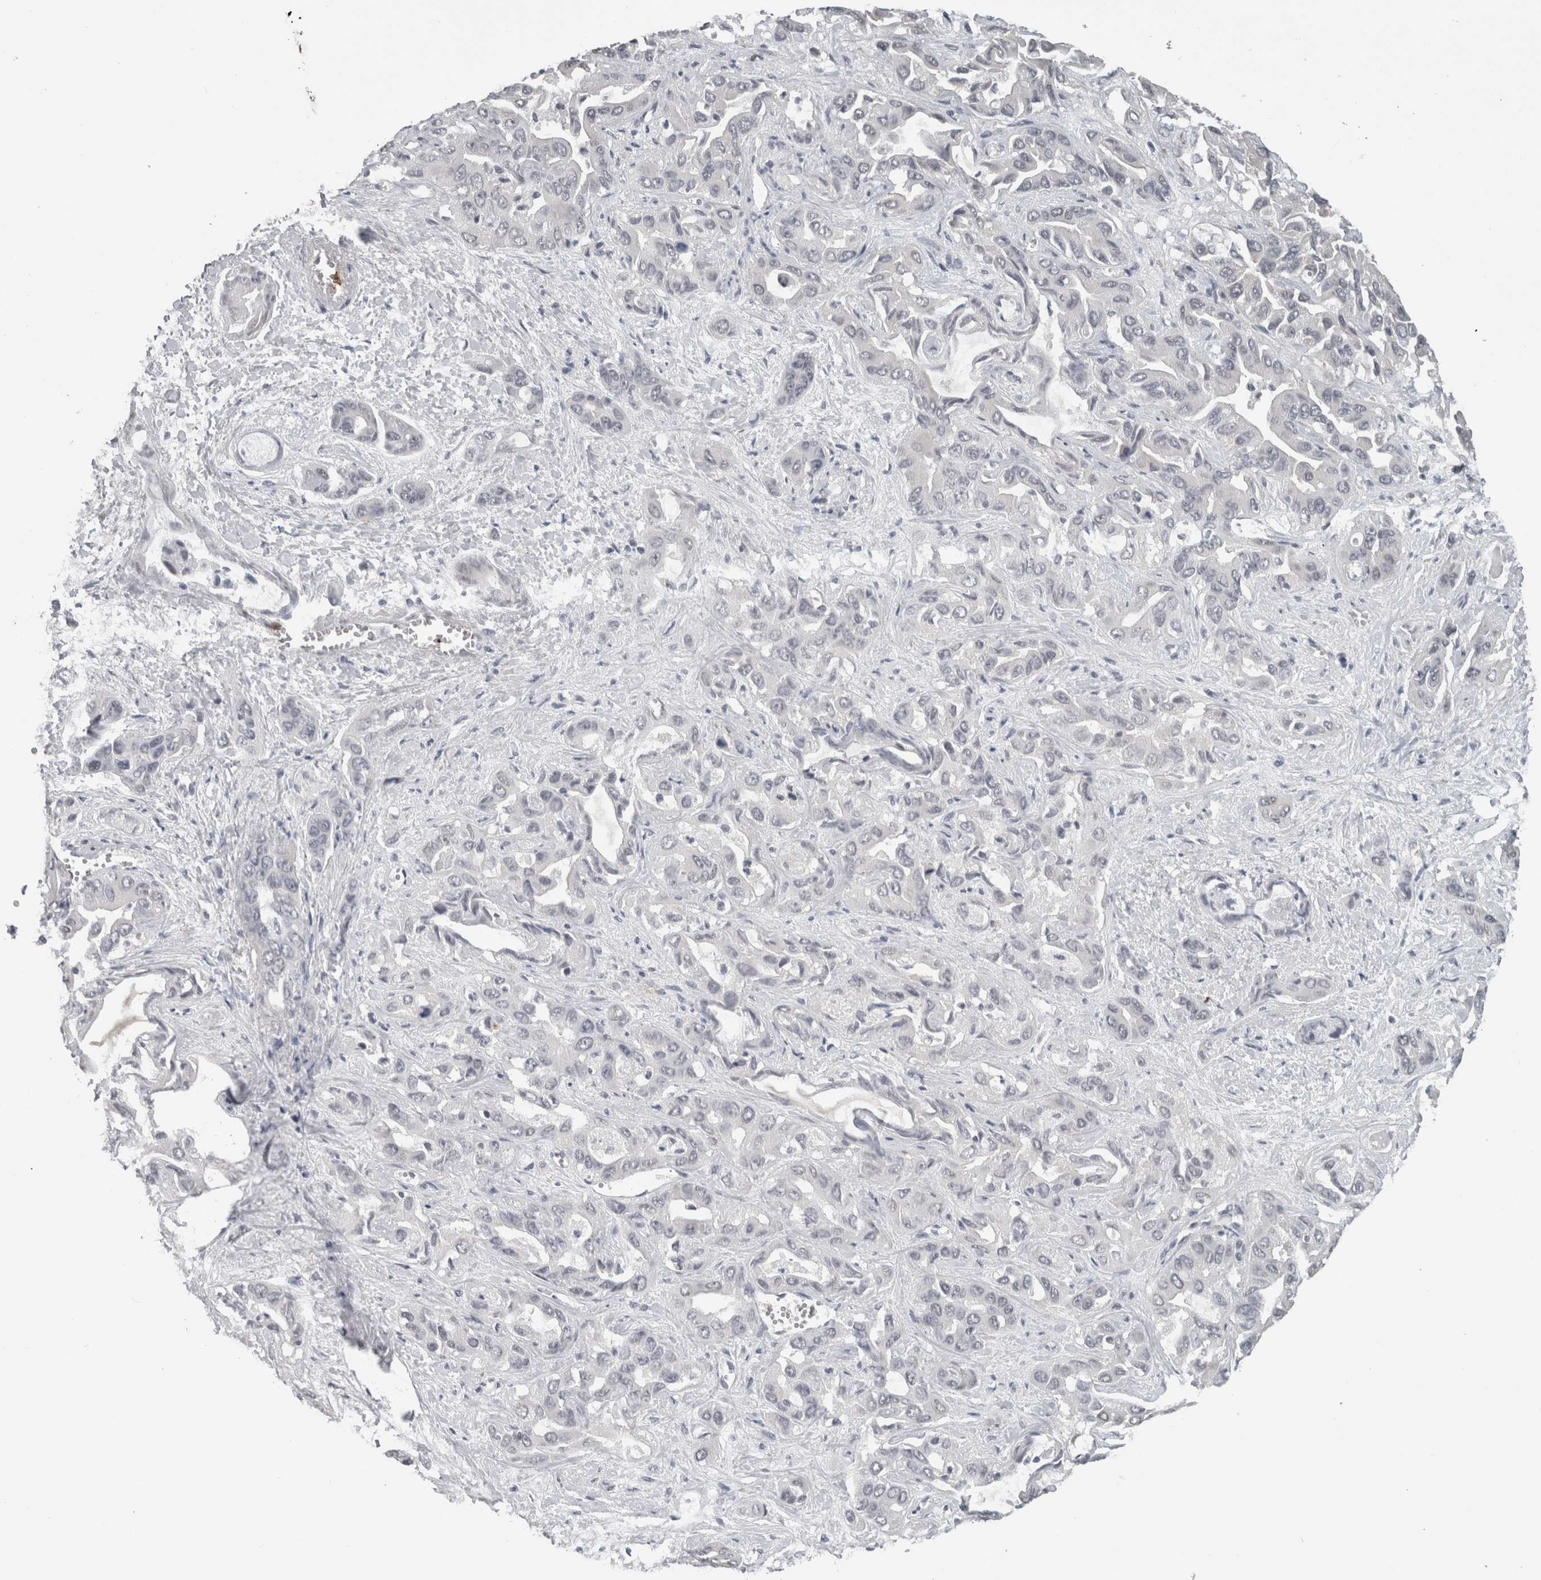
{"staining": {"intensity": "negative", "quantity": "none", "location": "none"}, "tissue": "liver cancer", "cell_type": "Tumor cells", "image_type": "cancer", "snomed": [{"axis": "morphology", "description": "Cholangiocarcinoma"}, {"axis": "topography", "description": "Liver"}], "caption": "IHC image of cholangiocarcinoma (liver) stained for a protein (brown), which demonstrates no expression in tumor cells. (Stains: DAB (3,3'-diaminobenzidine) immunohistochemistry with hematoxylin counter stain, Microscopy: brightfield microscopy at high magnification).", "gene": "MAFF", "patient": {"sex": "female", "age": 52}}